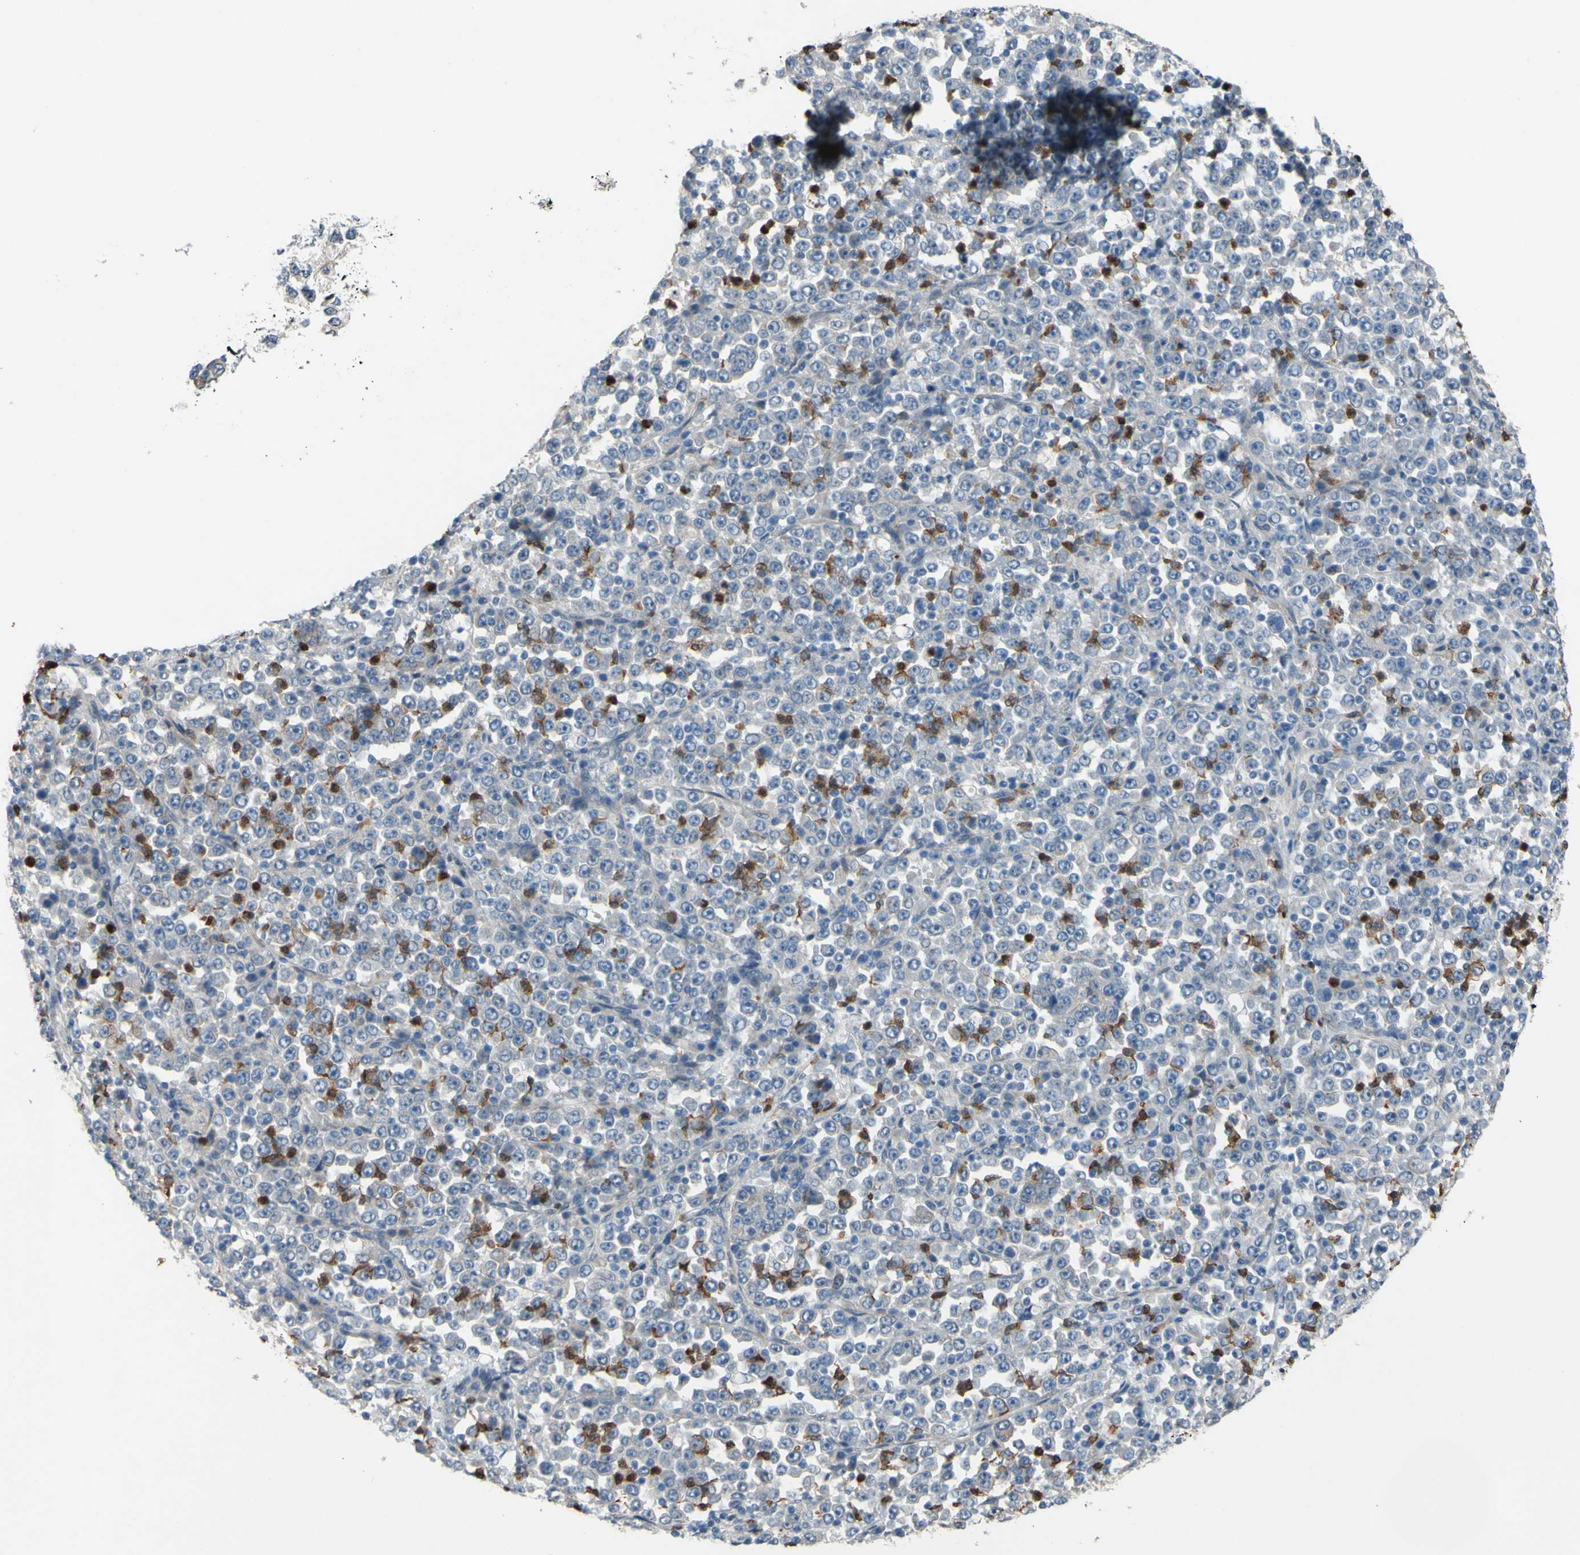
{"staining": {"intensity": "weak", "quantity": ">75%", "location": "cytoplasmic/membranous"}, "tissue": "stomach cancer", "cell_type": "Tumor cells", "image_type": "cancer", "snomed": [{"axis": "morphology", "description": "Normal tissue, NOS"}, {"axis": "morphology", "description": "Adenocarcinoma, NOS"}, {"axis": "topography", "description": "Stomach, upper"}, {"axis": "topography", "description": "Stomach"}], "caption": "The micrograph demonstrates staining of stomach cancer (adenocarcinoma), revealing weak cytoplasmic/membranous protein positivity (brown color) within tumor cells.", "gene": "GRAMD2B", "patient": {"sex": "male", "age": 59}}